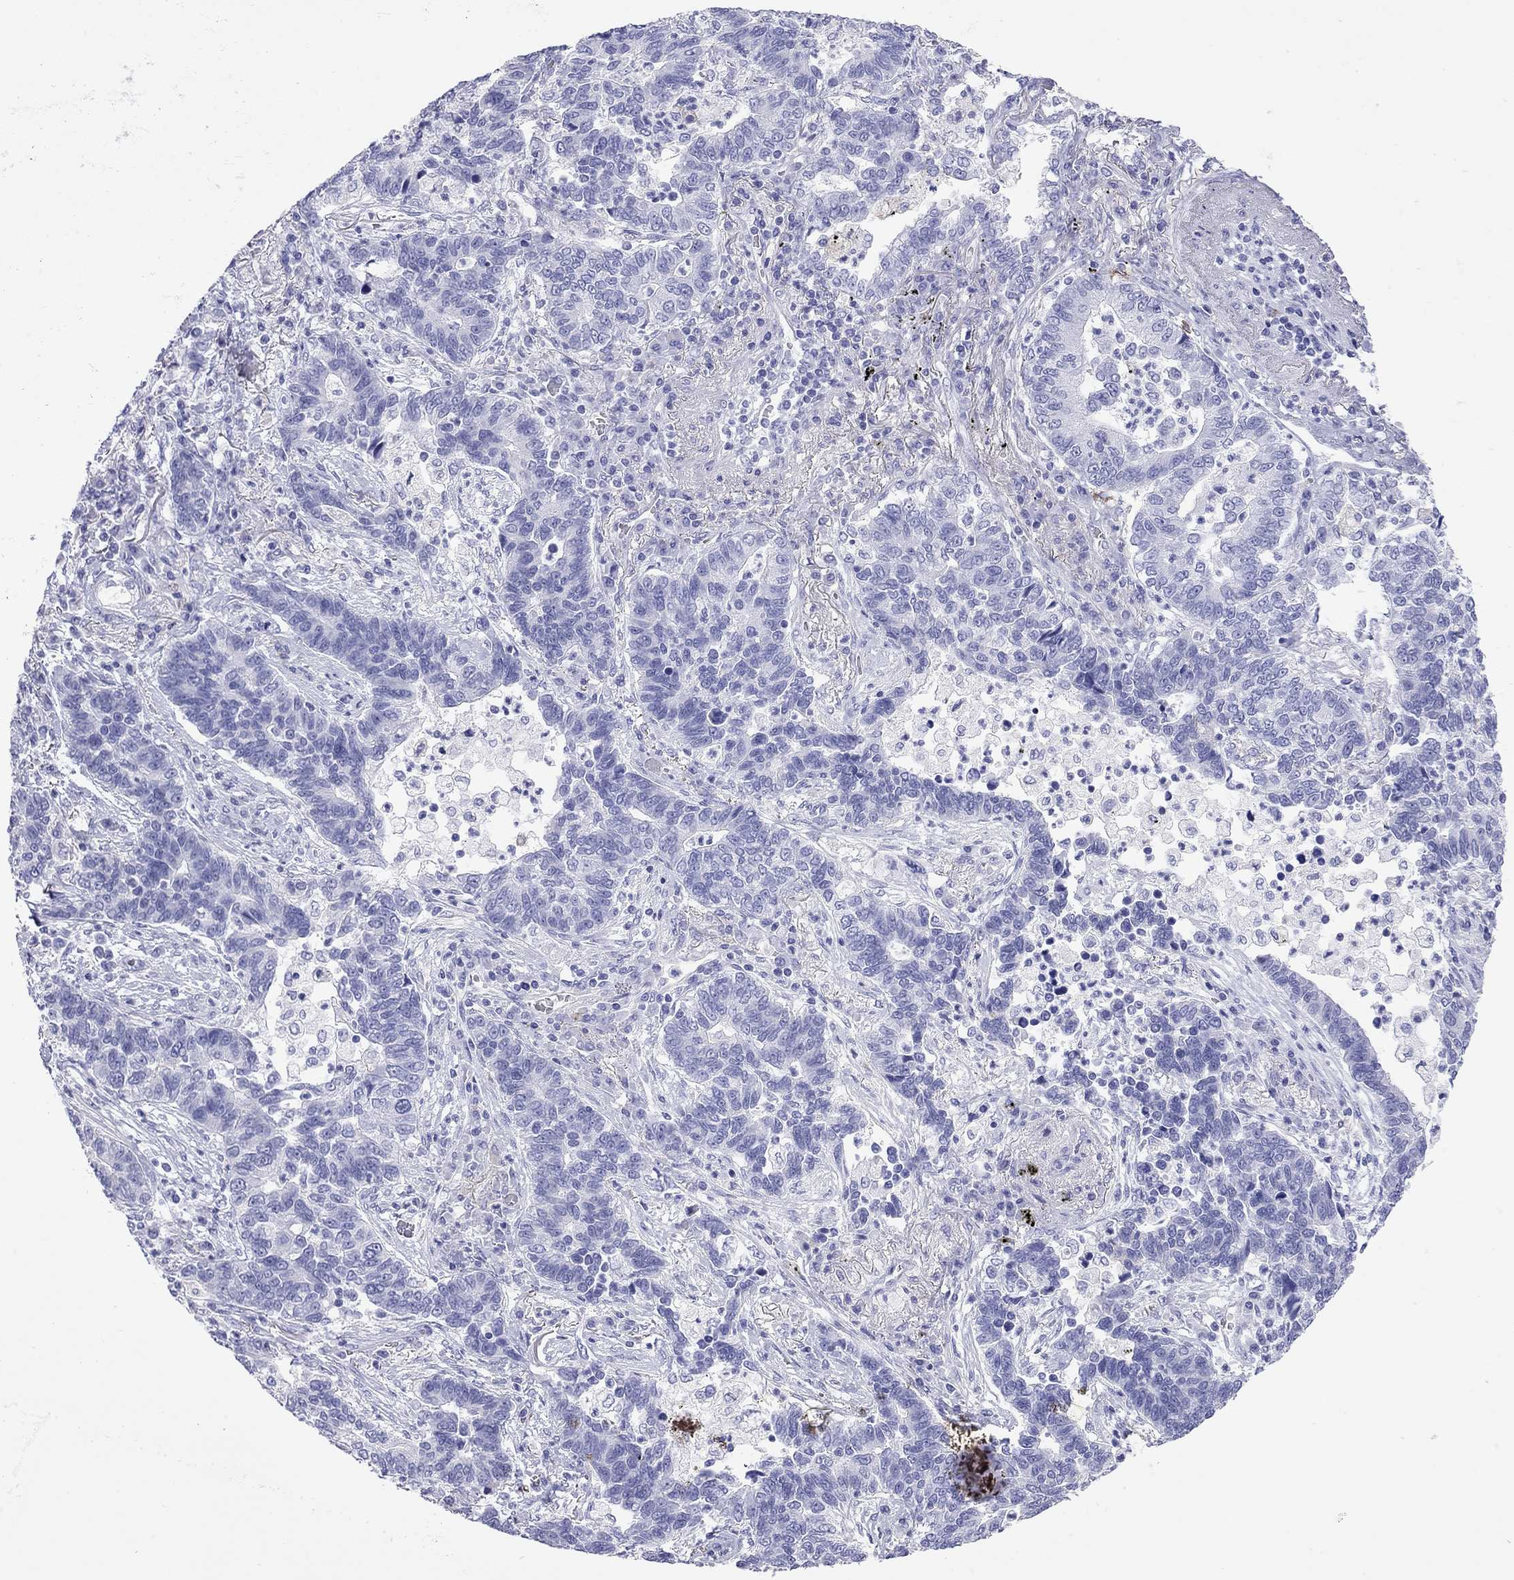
{"staining": {"intensity": "negative", "quantity": "none", "location": "none"}, "tissue": "lung cancer", "cell_type": "Tumor cells", "image_type": "cancer", "snomed": [{"axis": "morphology", "description": "Adenocarcinoma, NOS"}, {"axis": "topography", "description": "Lung"}], "caption": "Human lung cancer stained for a protein using IHC demonstrates no expression in tumor cells.", "gene": "HLA-DQB2", "patient": {"sex": "female", "age": 57}}